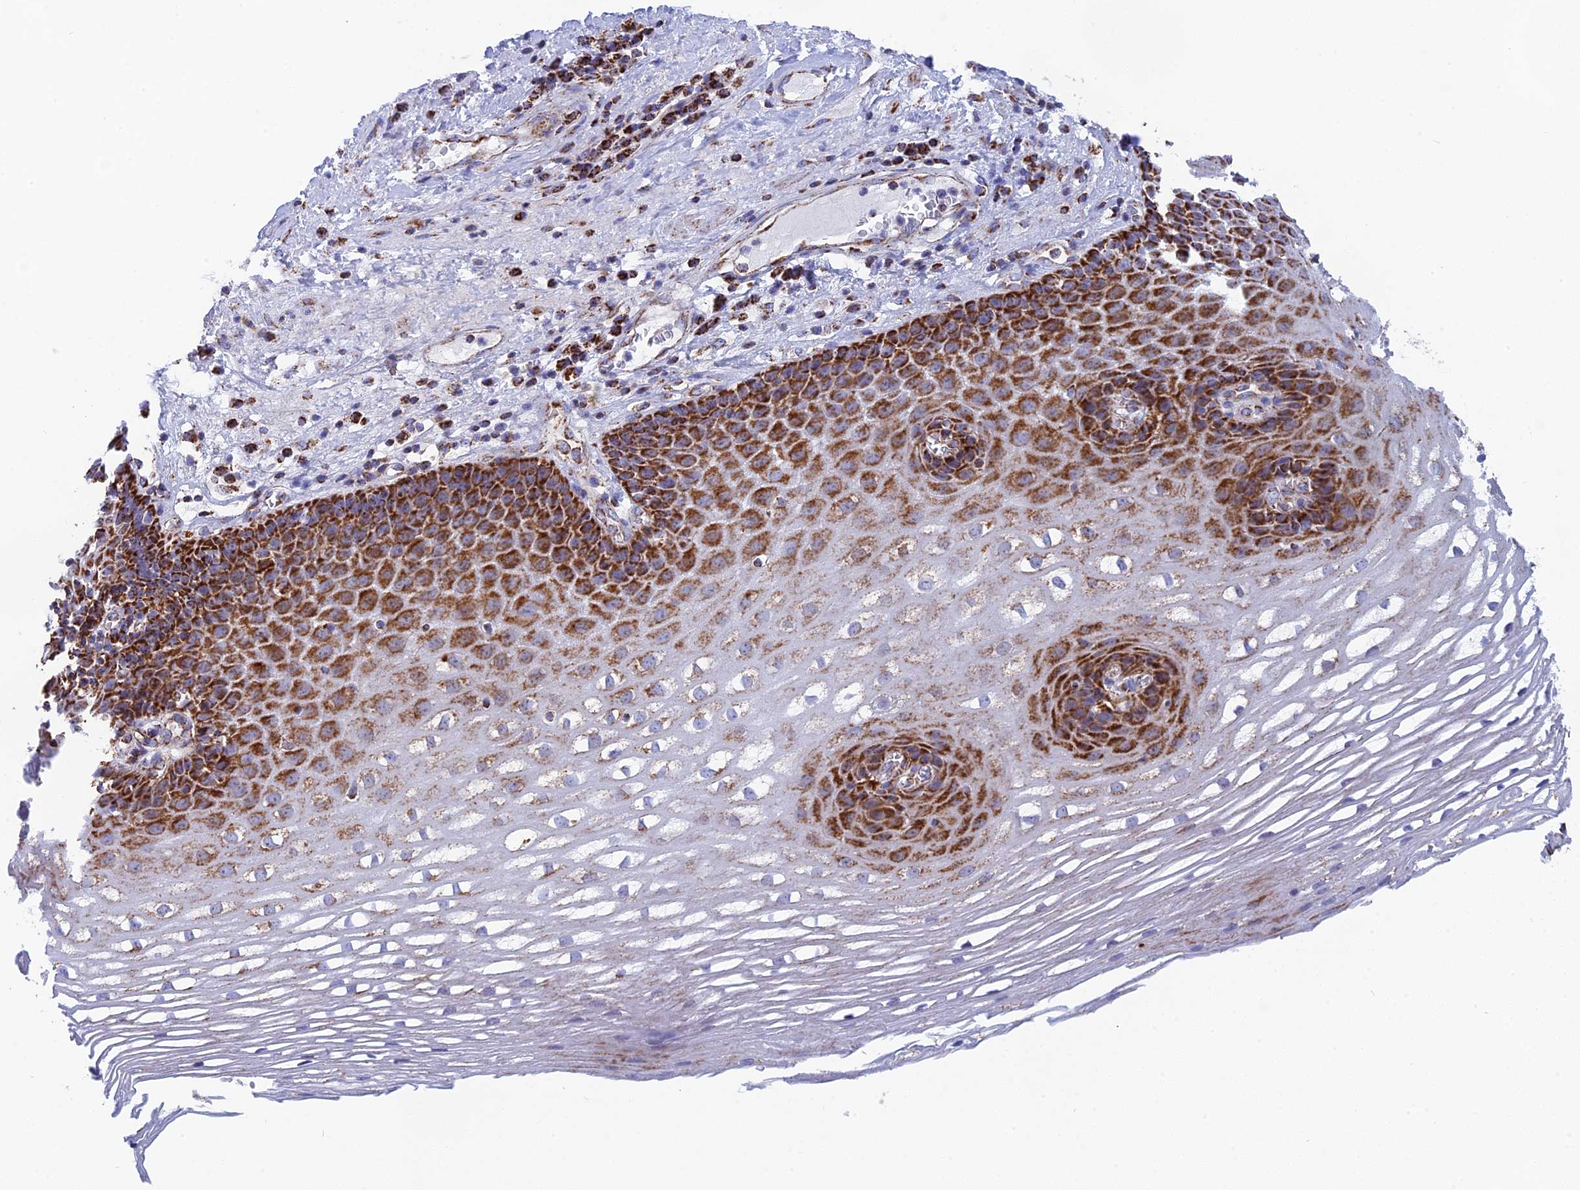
{"staining": {"intensity": "strong", "quantity": ">75%", "location": "cytoplasmic/membranous"}, "tissue": "esophagus", "cell_type": "Squamous epithelial cells", "image_type": "normal", "snomed": [{"axis": "morphology", "description": "Normal tissue, NOS"}, {"axis": "topography", "description": "Esophagus"}], "caption": "This is an image of immunohistochemistry (IHC) staining of normal esophagus, which shows strong expression in the cytoplasmic/membranous of squamous epithelial cells.", "gene": "NDUFA5", "patient": {"sex": "male", "age": 62}}